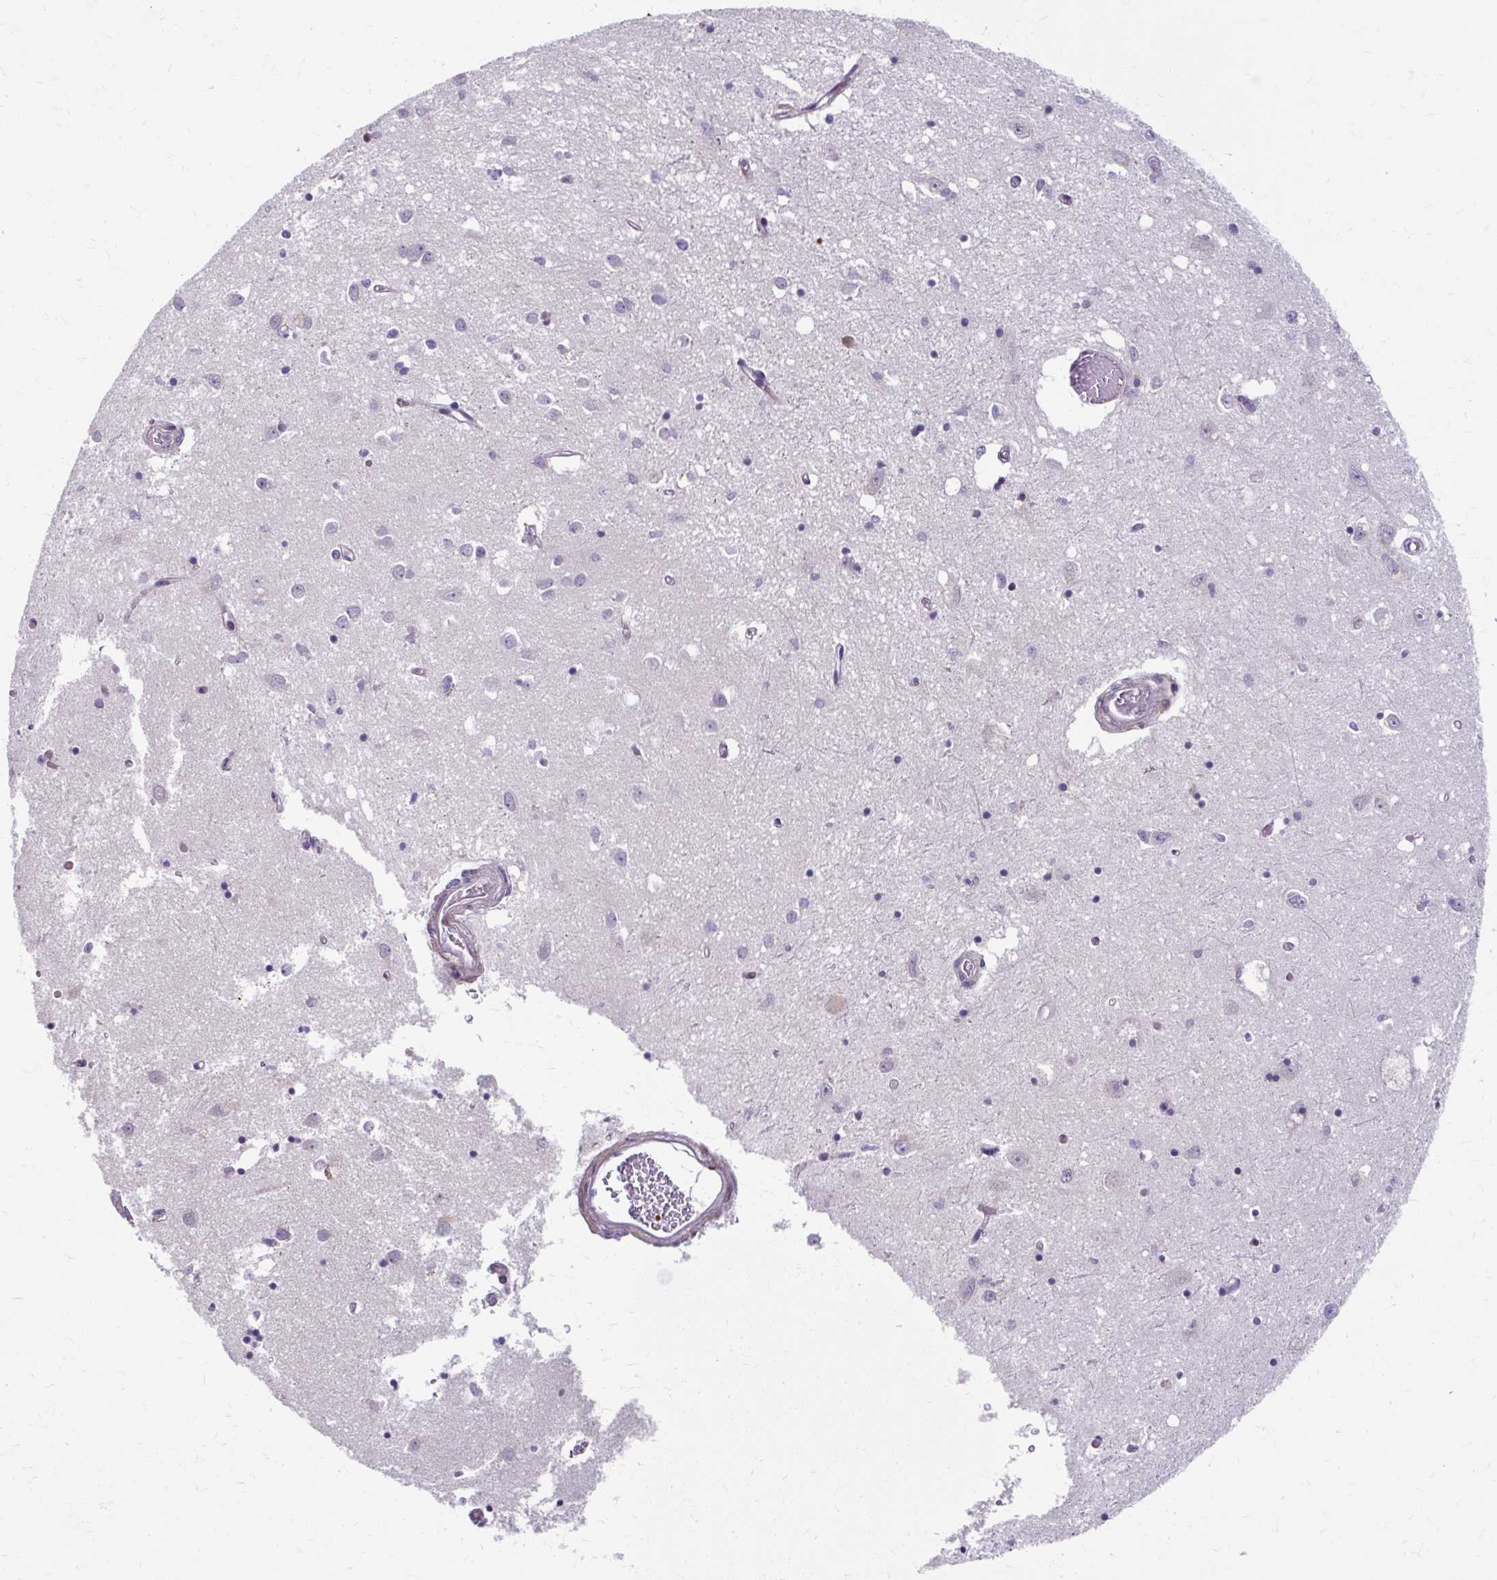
{"staining": {"intensity": "negative", "quantity": "none", "location": "none"}, "tissue": "caudate", "cell_type": "Glial cells", "image_type": "normal", "snomed": [{"axis": "morphology", "description": "Normal tissue, NOS"}, {"axis": "topography", "description": "Lateral ventricle wall"}], "caption": "Immunohistochemistry (IHC) of benign caudate displays no staining in glial cells. Brightfield microscopy of immunohistochemistry stained with DAB (3,3'-diaminobenzidine) (brown) and hematoxylin (blue), captured at high magnification.", "gene": "ZNF555", "patient": {"sex": "male", "age": 70}}